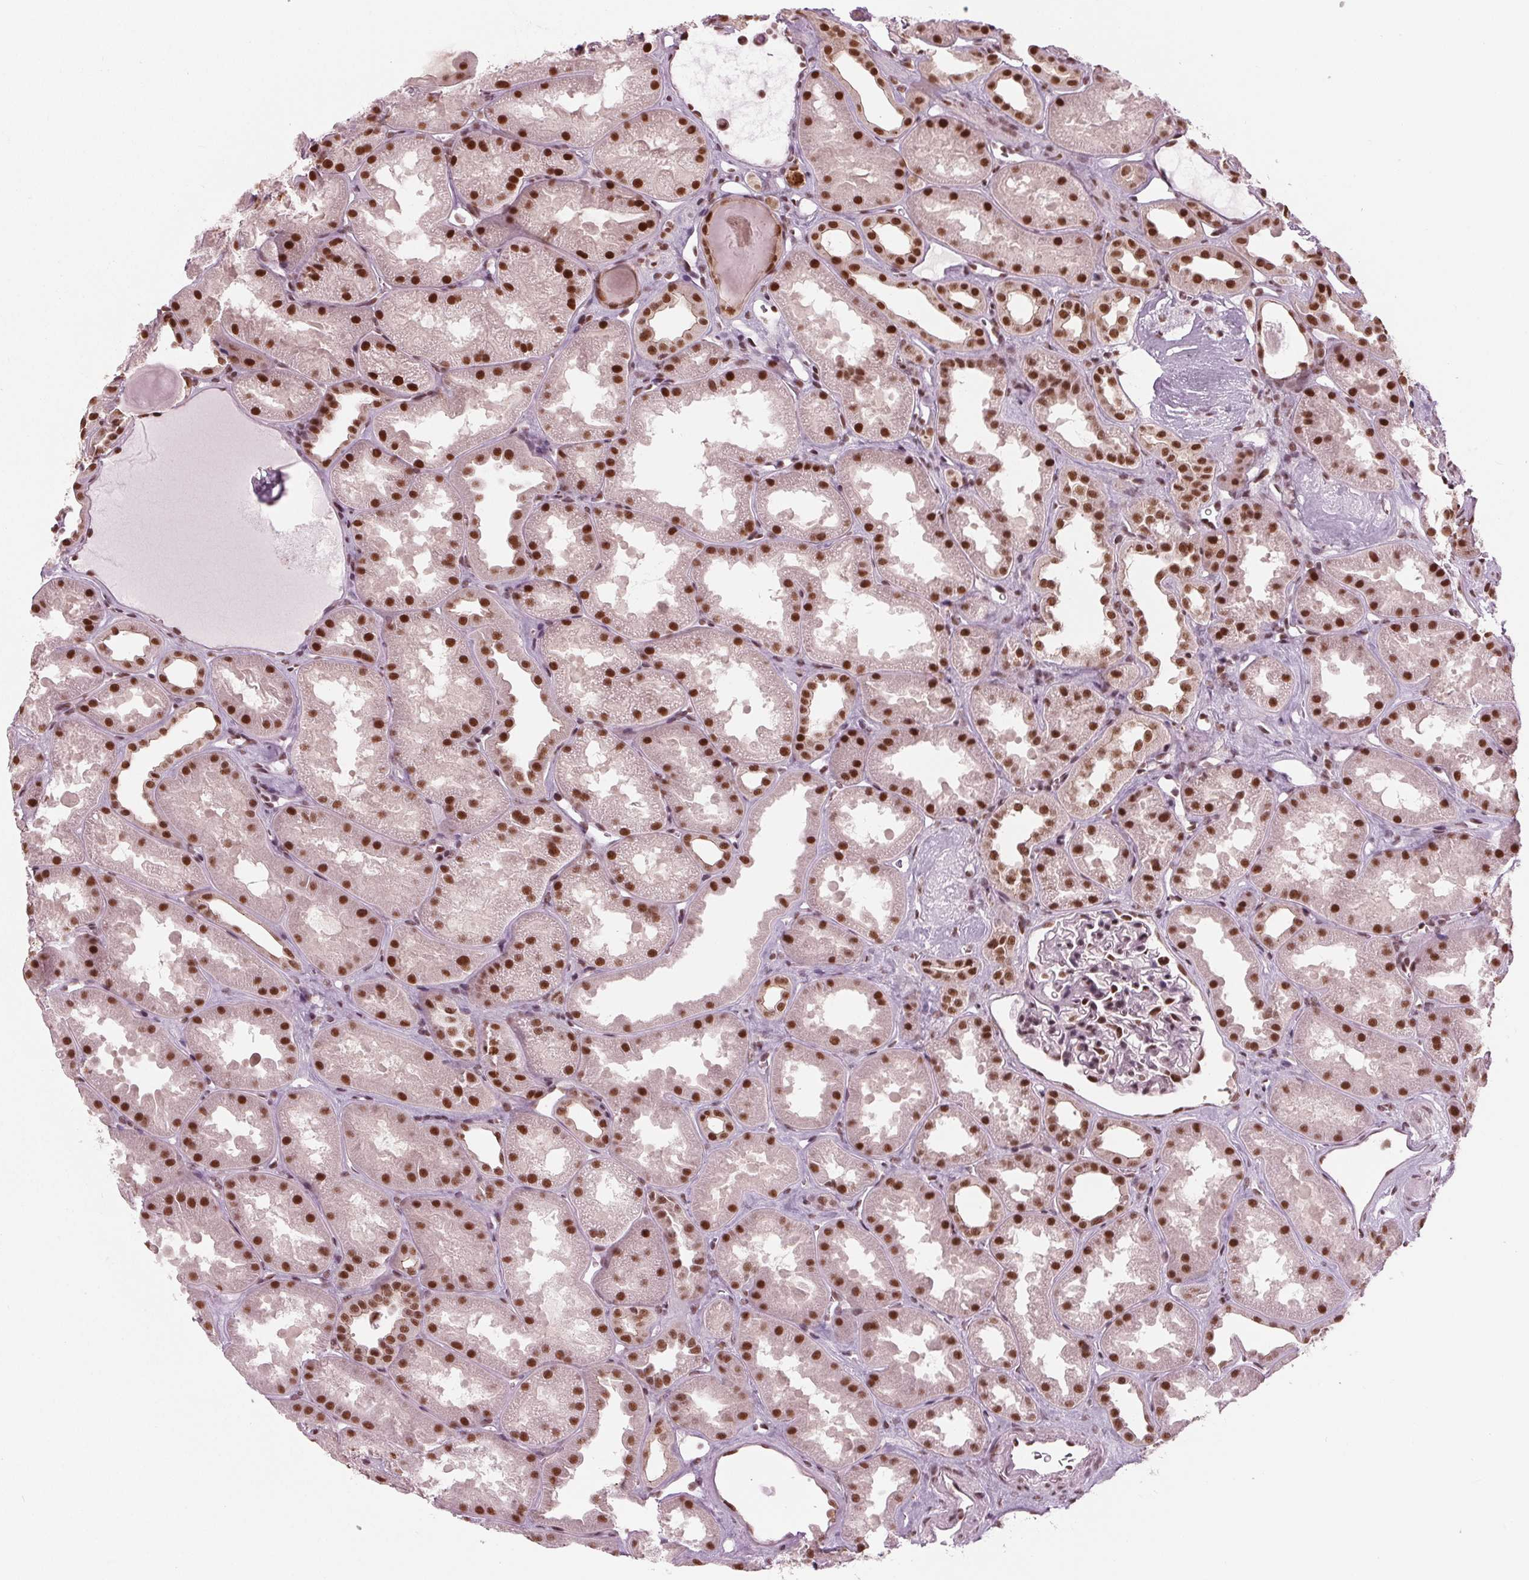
{"staining": {"intensity": "strong", "quantity": "25%-75%", "location": "nuclear"}, "tissue": "kidney", "cell_type": "Cells in glomeruli", "image_type": "normal", "snomed": [{"axis": "morphology", "description": "Normal tissue, NOS"}, {"axis": "topography", "description": "Kidney"}], "caption": "This histopathology image demonstrates IHC staining of unremarkable human kidney, with high strong nuclear expression in about 25%-75% of cells in glomeruli.", "gene": "LSM2", "patient": {"sex": "male", "age": 61}}